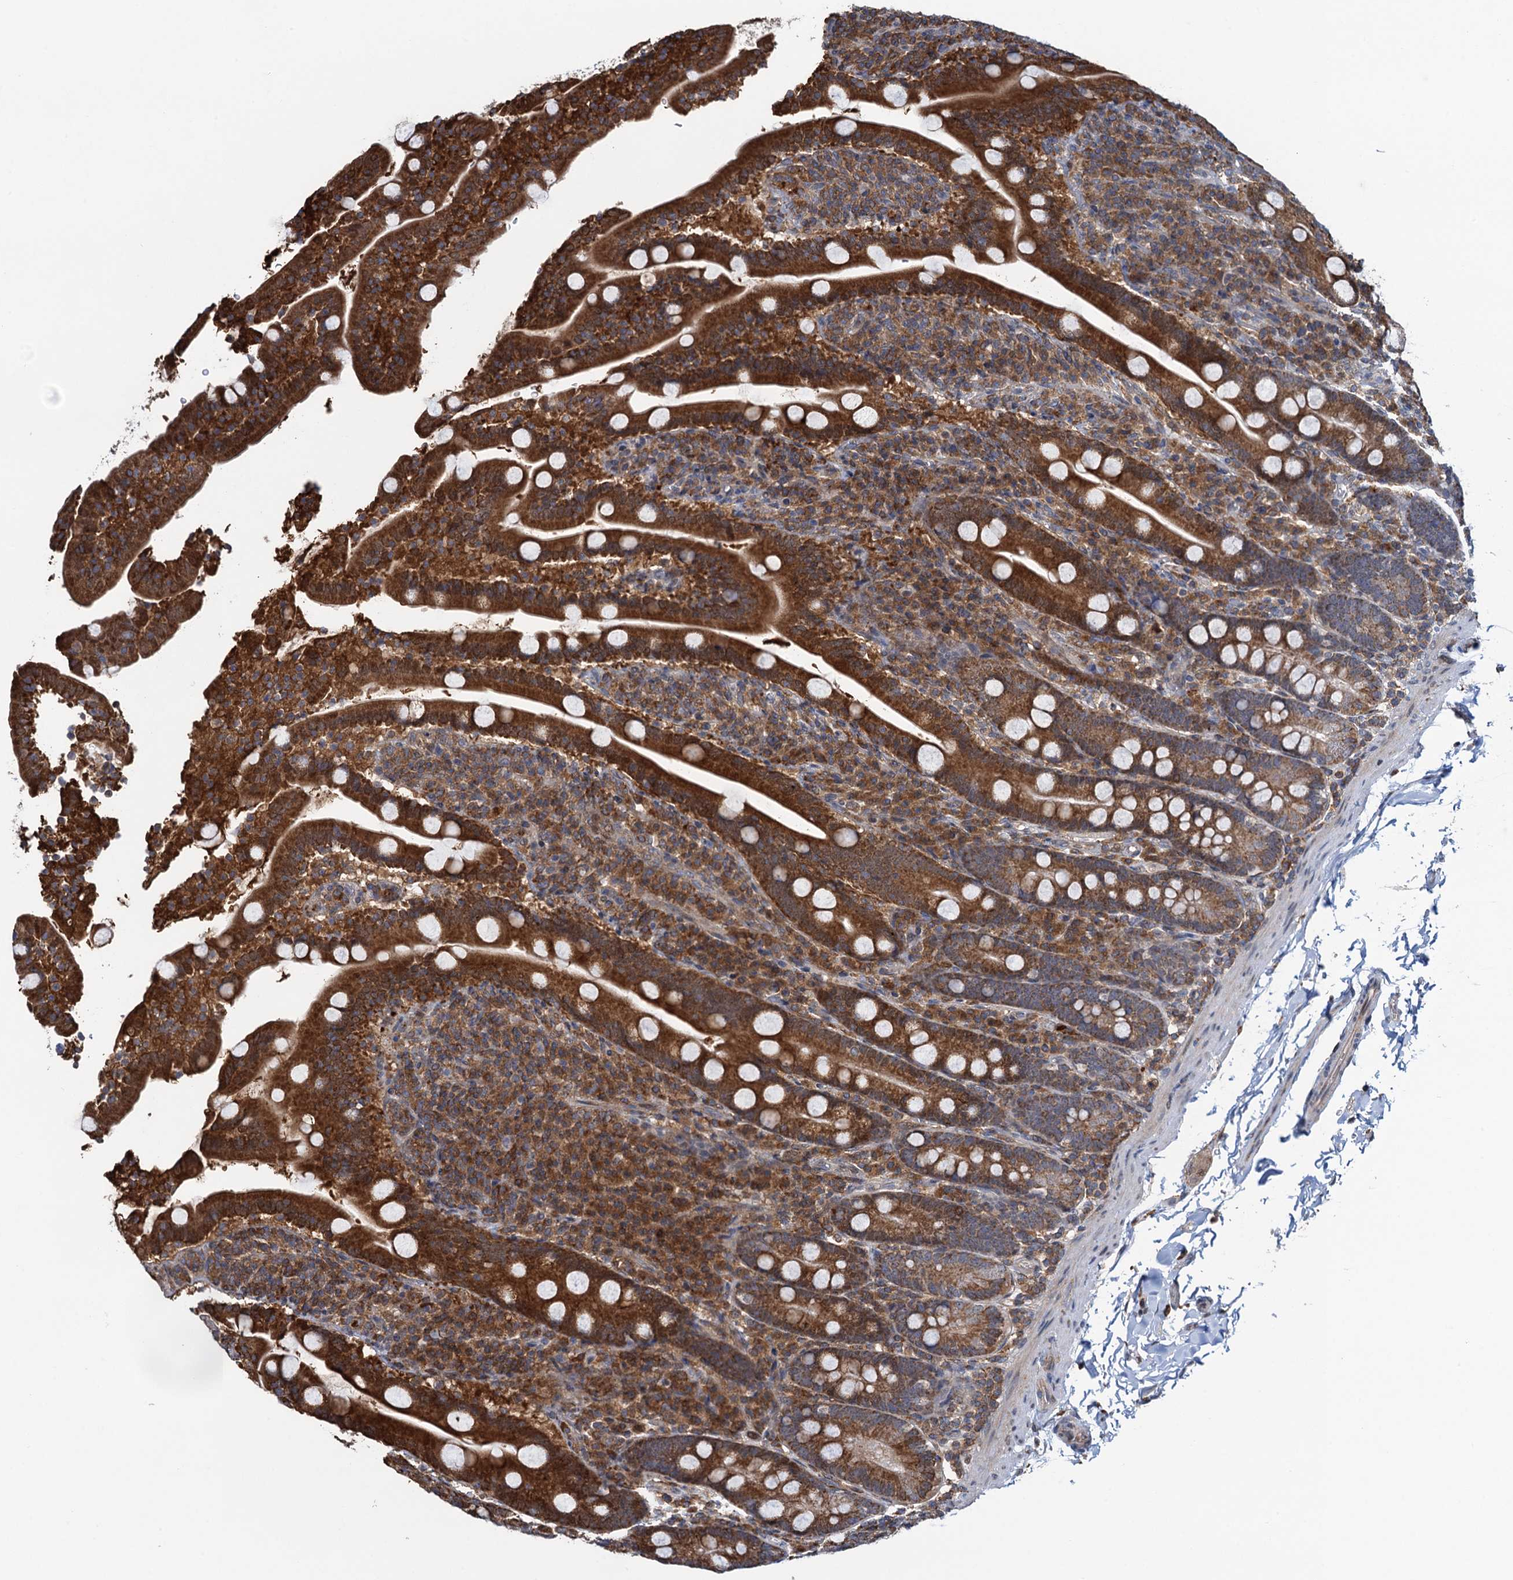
{"staining": {"intensity": "strong", "quantity": ">75%", "location": "cytoplasmic/membranous"}, "tissue": "duodenum", "cell_type": "Glandular cells", "image_type": "normal", "snomed": [{"axis": "morphology", "description": "Normal tissue, NOS"}, {"axis": "topography", "description": "Duodenum"}], "caption": "Immunohistochemistry (IHC) (DAB) staining of normal human duodenum demonstrates strong cytoplasmic/membranous protein expression in about >75% of glandular cells.", "gene": "CCDC102A", "patient": {"sex": "male", "age": 35}}